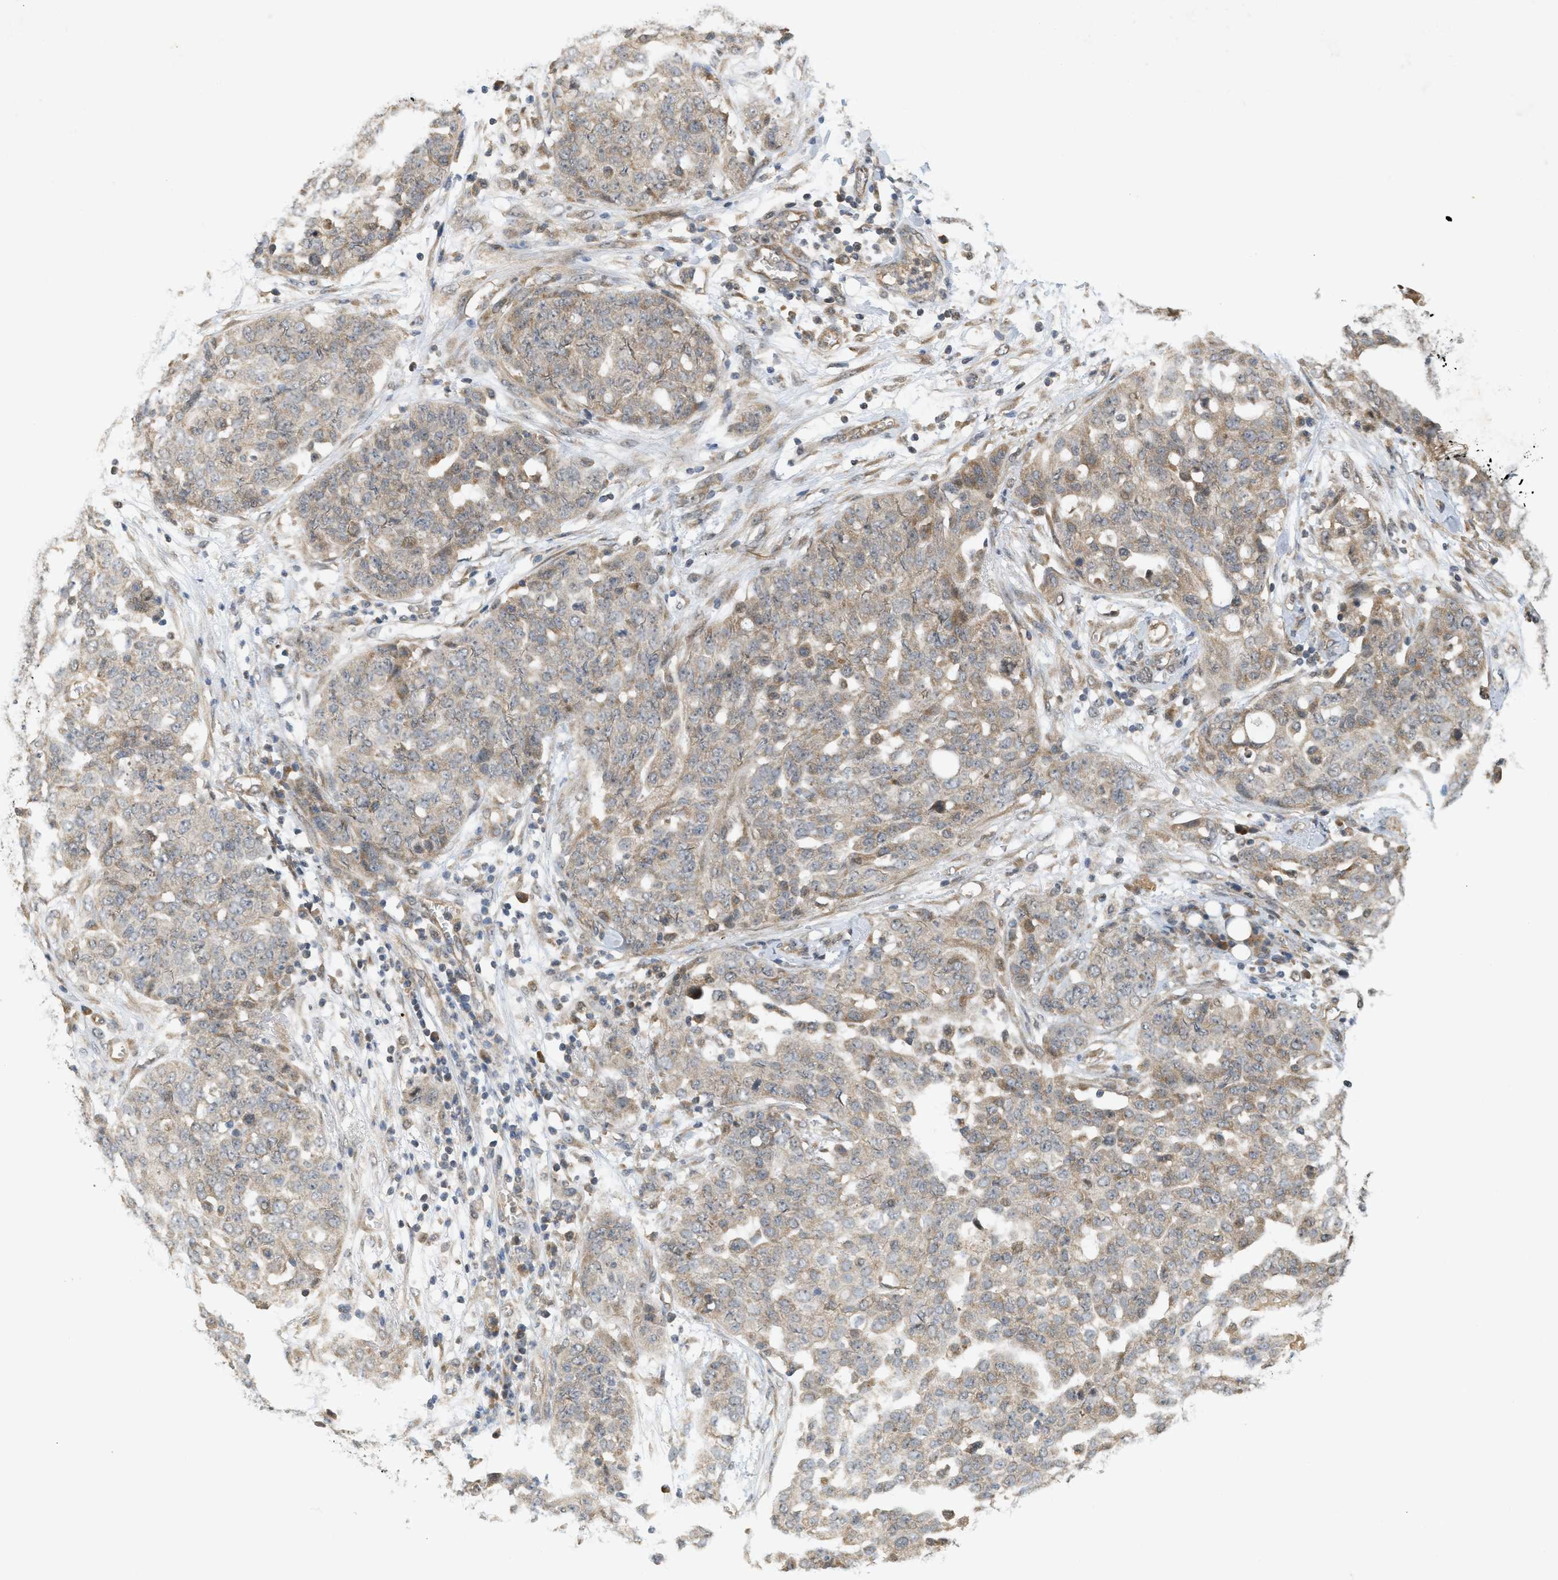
{"staining": {"intensity": "weak", "quantity": "<25%", "location": "cytoplasmic/membranous"}, "tissue": "ovarian cancer", "cell_type": "Tumor cells", "image_type": "cancer", "snomed": [{"axis": "morphology", "description": "Cystadenocarcinoma, serous, NOS"}, {"axis": "topography", "description": "Soft tissue"}, {"axis": "topography", "description": "Ovary"}], "caption": "Image shows no protein staining in tumor cells of serous cystadenocarcinoma (ovarian) tissue.", "gene": "PRKD1", "patient": {"sex": "female", "age": 57}}